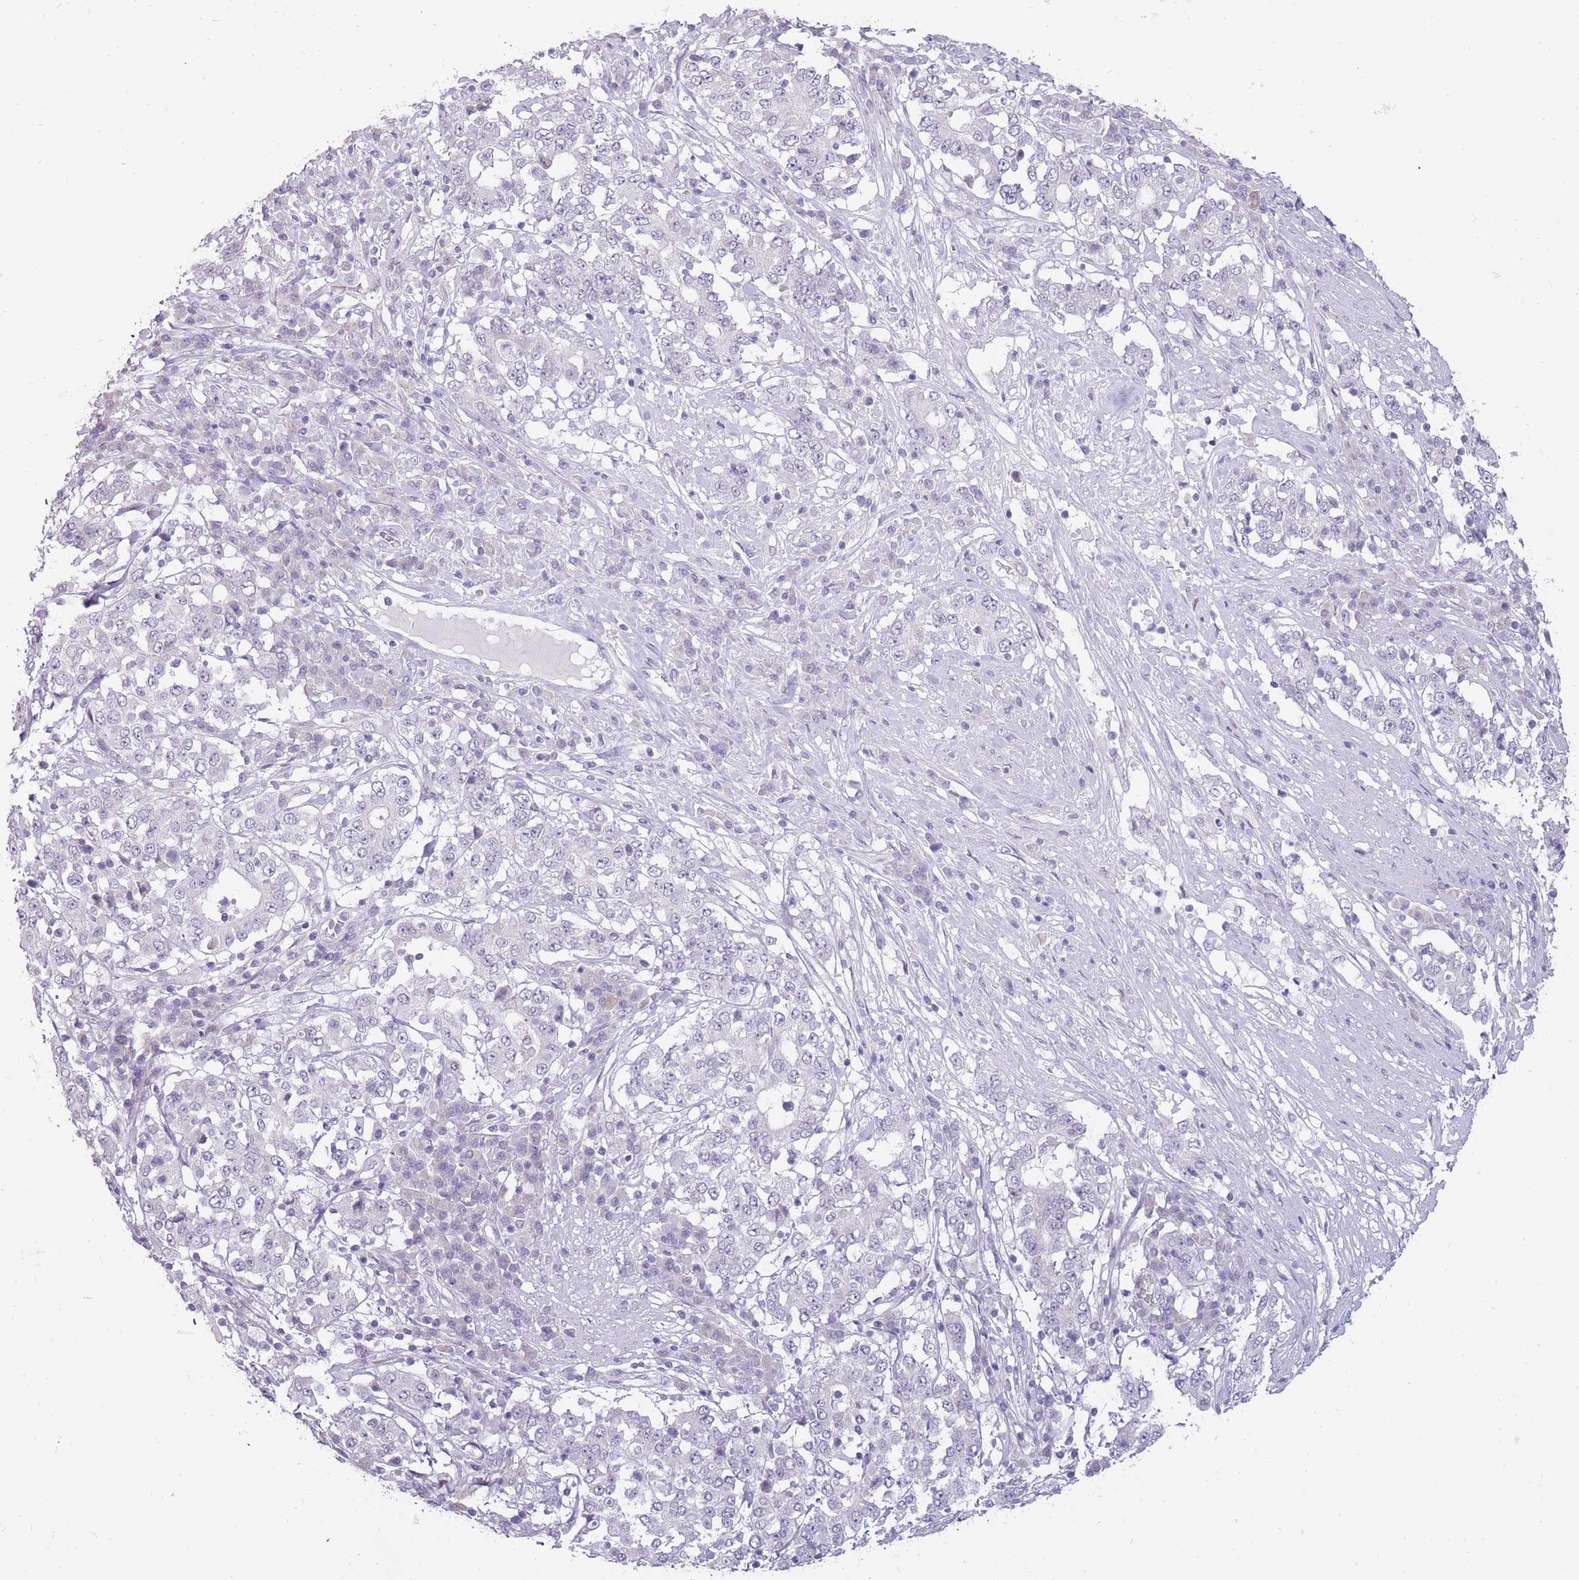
{"staining": {"intensity": "negative", "quantity": "none", "location": "none"}, "tissue": "stomach cancer", "cell_type": "Tumor cells", "image_type": "cancer", "snomed": [{"axis": "morphology", "description": "Adenocarcinoma, NOS"}, {"axis": "topography", "description": "Stomach"}], "caption": "The micrograph shows no significant positivity in tumor cells of stomach adenocarcinoma.", "gene": "POMZP3", "patient": {"sex": "male", "age": 59}}